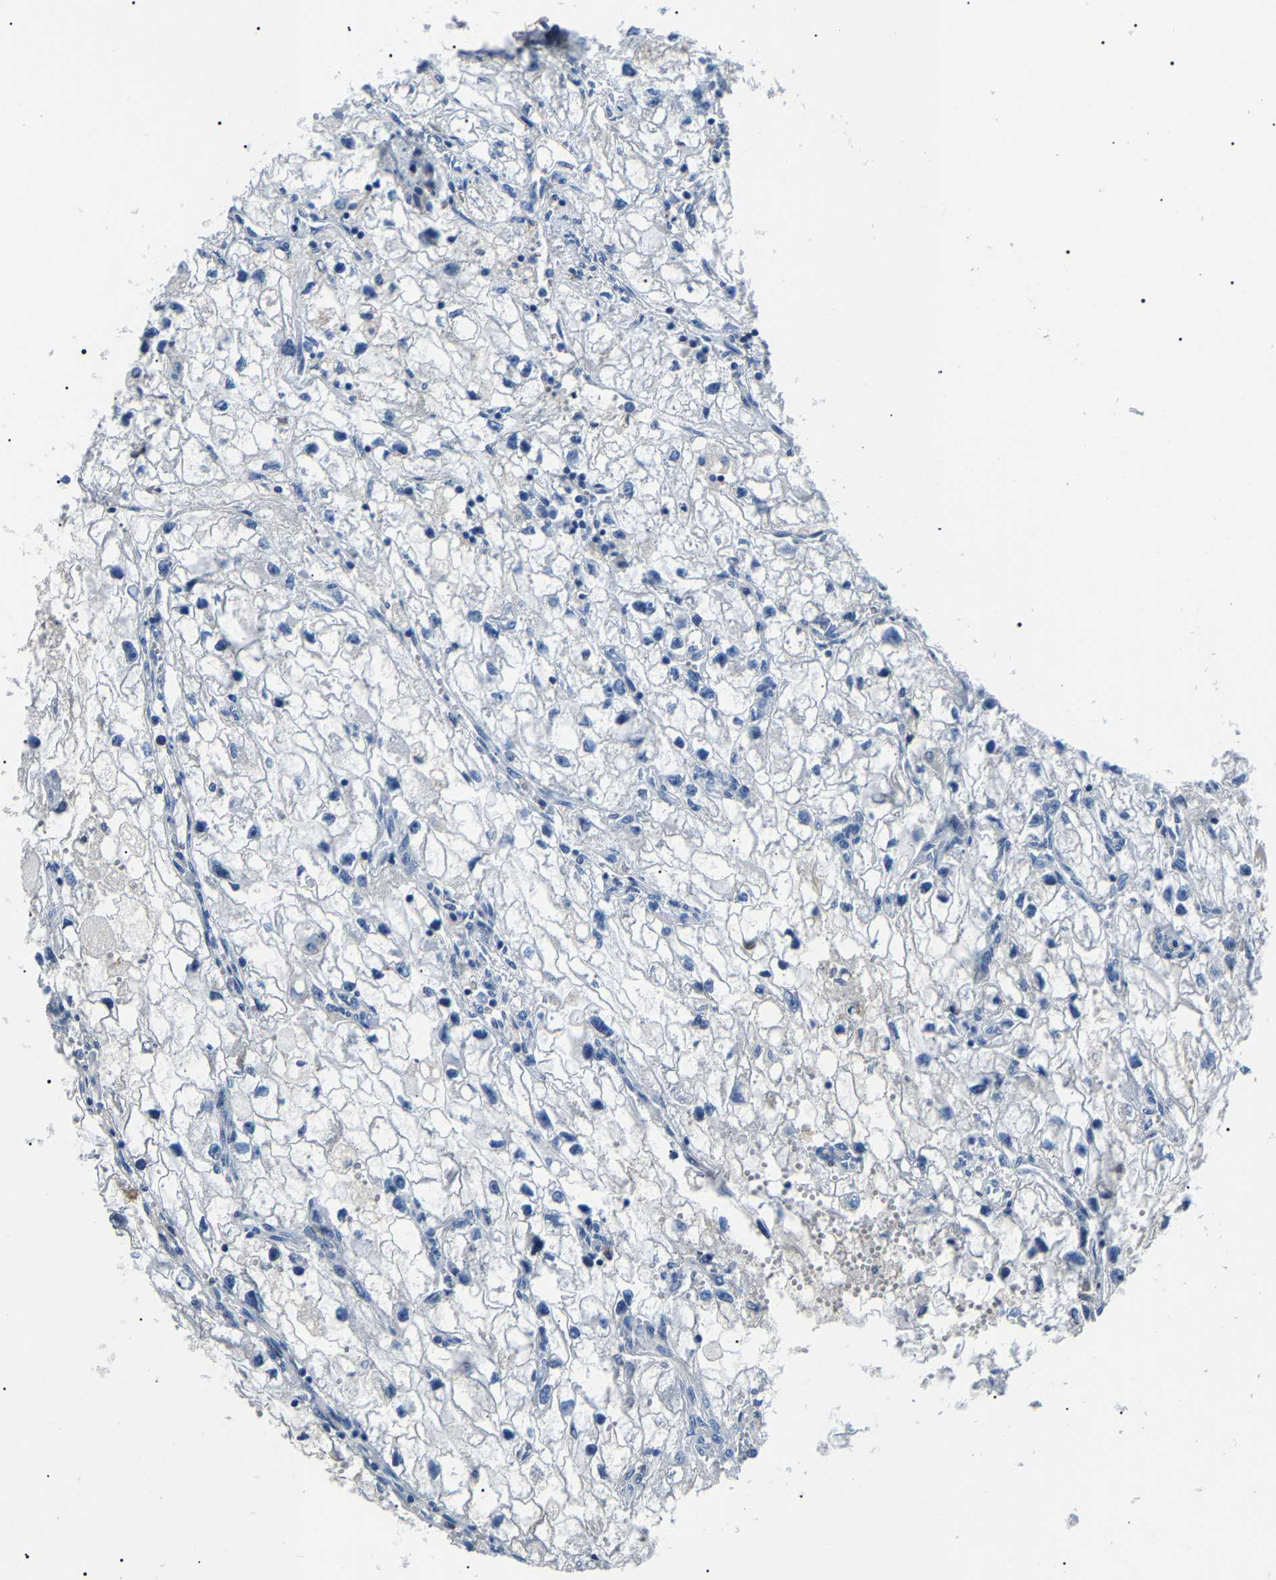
{"staining": {"intensity": "negative", "quantity": "none", "location": "none"}, "tissue": "renal cancer", "cell_type": "Tumor cells", "image_type": "cancer", "snomed": [{"axis": "morphology", "description": "Adenocarcinoma, NOS"}, {"axis": "topography", "description": "Kidney"}], "caption": "Histopathology image shows no significant protein staining in tumor cells of adenocarcinoma (renal).", "gene": "KLK15", "patient": {"sex": "female", "age": 70}}